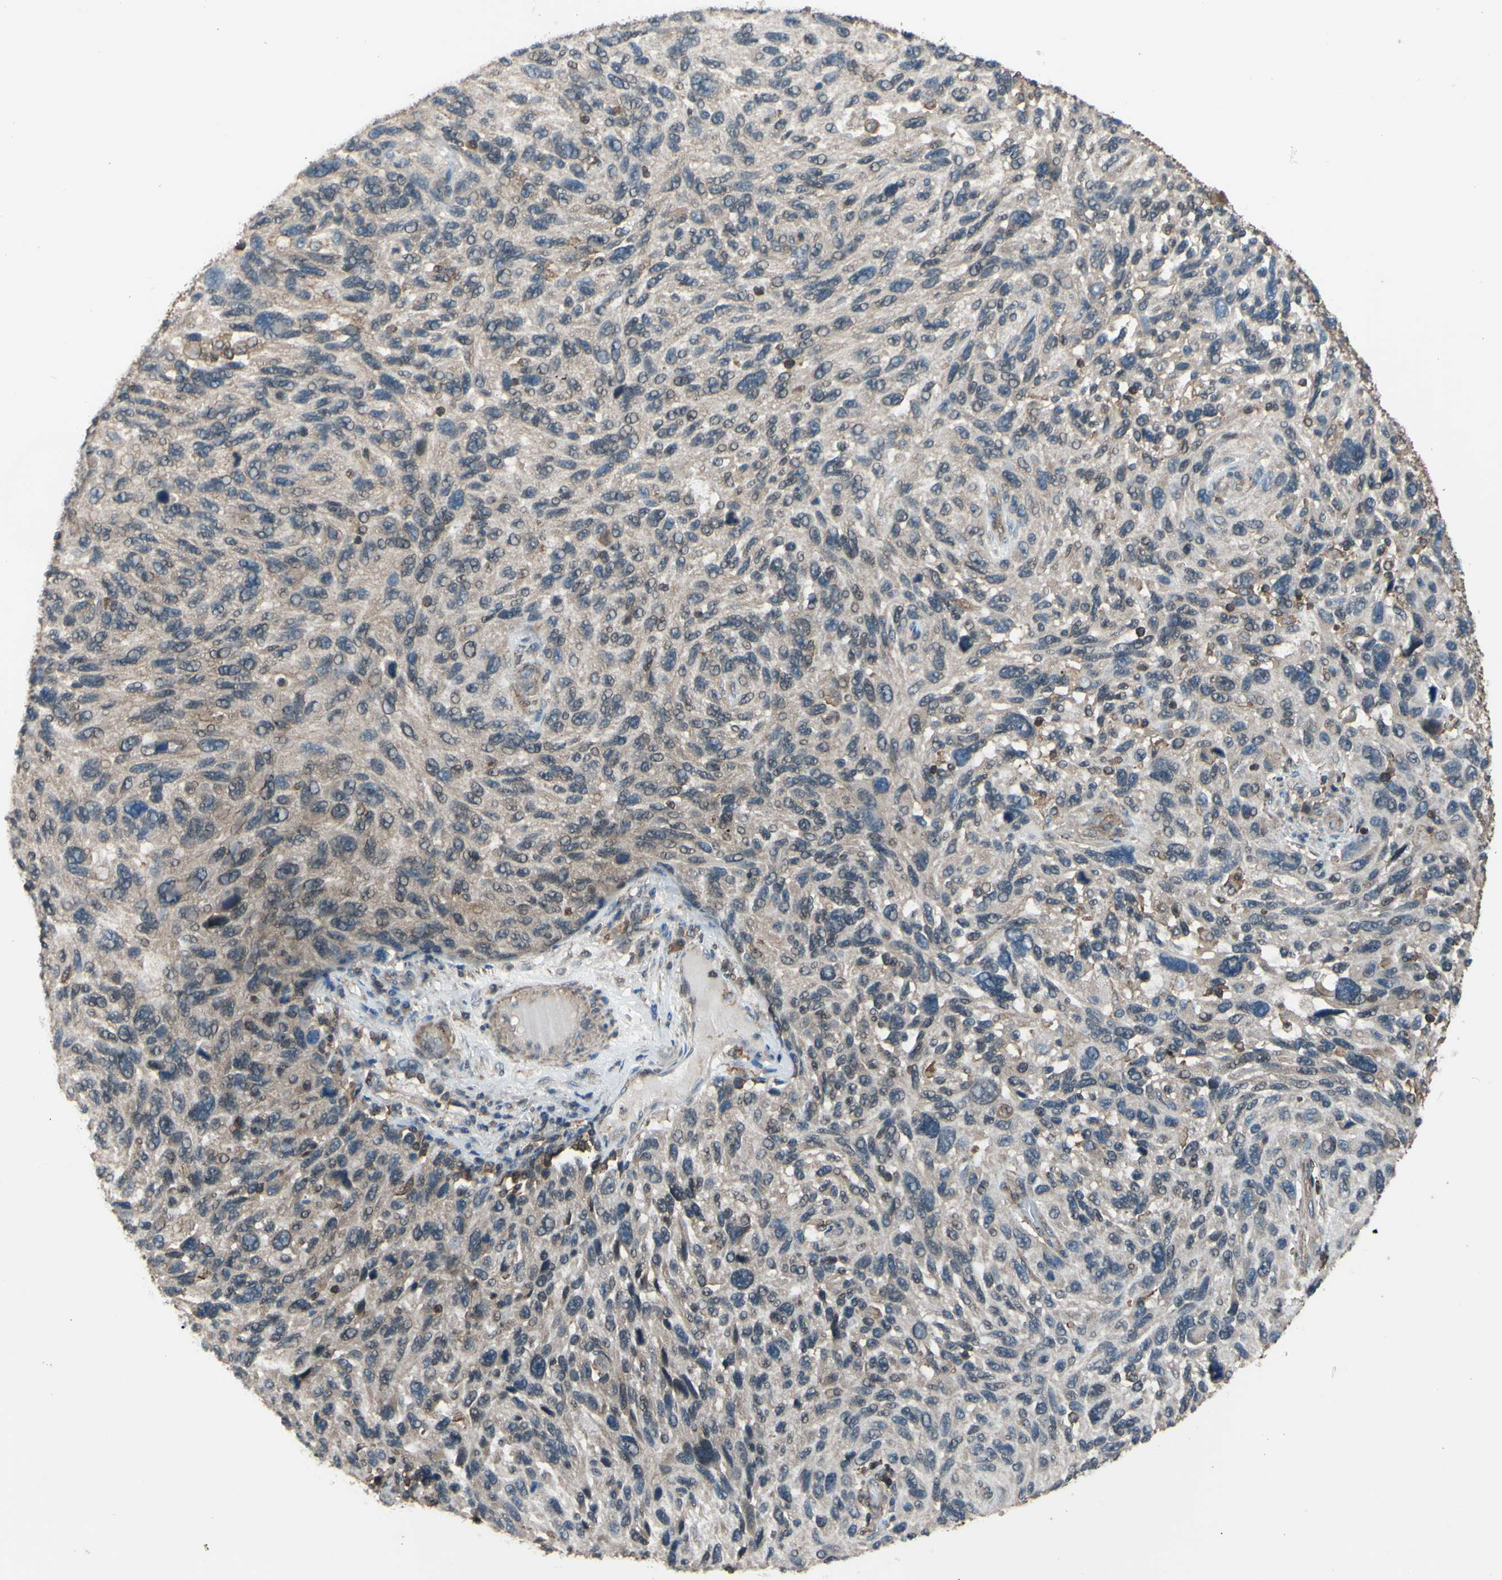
{"staining": {"intensity": "negative", "quantity": "none", "location": "none"}, "tissue": "melanoma", "cell_type": "Tumor cells", "image_type": "cancer", "snomed": [{"axis": "morphology", "description": "Malignant melanoma, NOS"}, {"axis": "topography", "description": "Skin"}], "caption": "IHC of malignant melanoma displays no staining in tumor cells. (Immunohistochemistry (ihc), brightfield microscopy, high magnification).", "gene": "ADD3", "patient": {"sex": "male", "age": 53}}